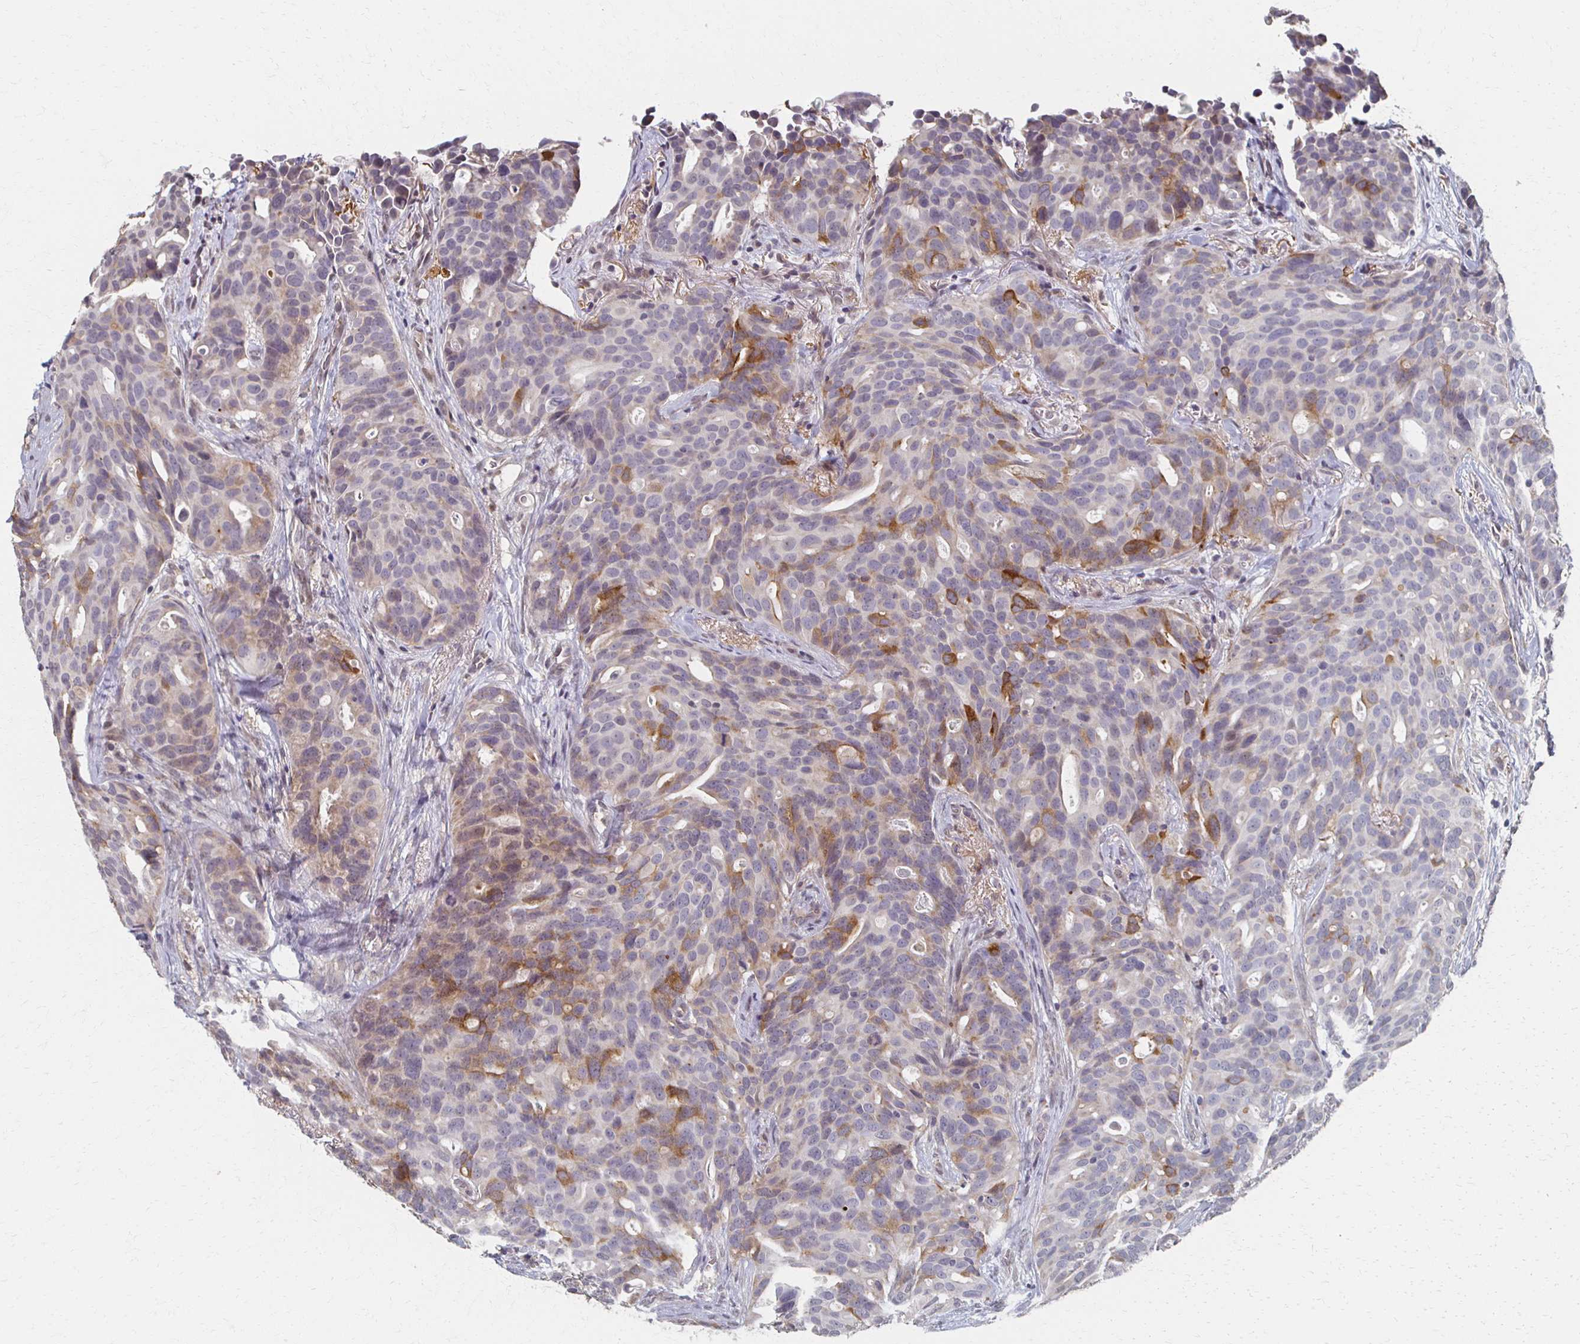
{"staining": {"intensity": "moderate", "quantity": "<25%", "location": "cytoplasmic/membranous"}, "tissue": "breast cancer", "cell_type": "Tumor cells", "image_type": "cancer", "snomed": [{"axis": "morphology", "description": "Duct carcinoma"}, {"axis": "topography", "description": "Breast"}], "caption": "Immunohistochemistry (IHC) photomicrograph of breast infiltrating ductal carcinoma stained for a protein (brown), which exhibits low levels of moderate cytoplasmic/membranous staining in about <25% of tumor cells.", "gene": "DAB1", "patient": {"sex": "female", "age": 54}}